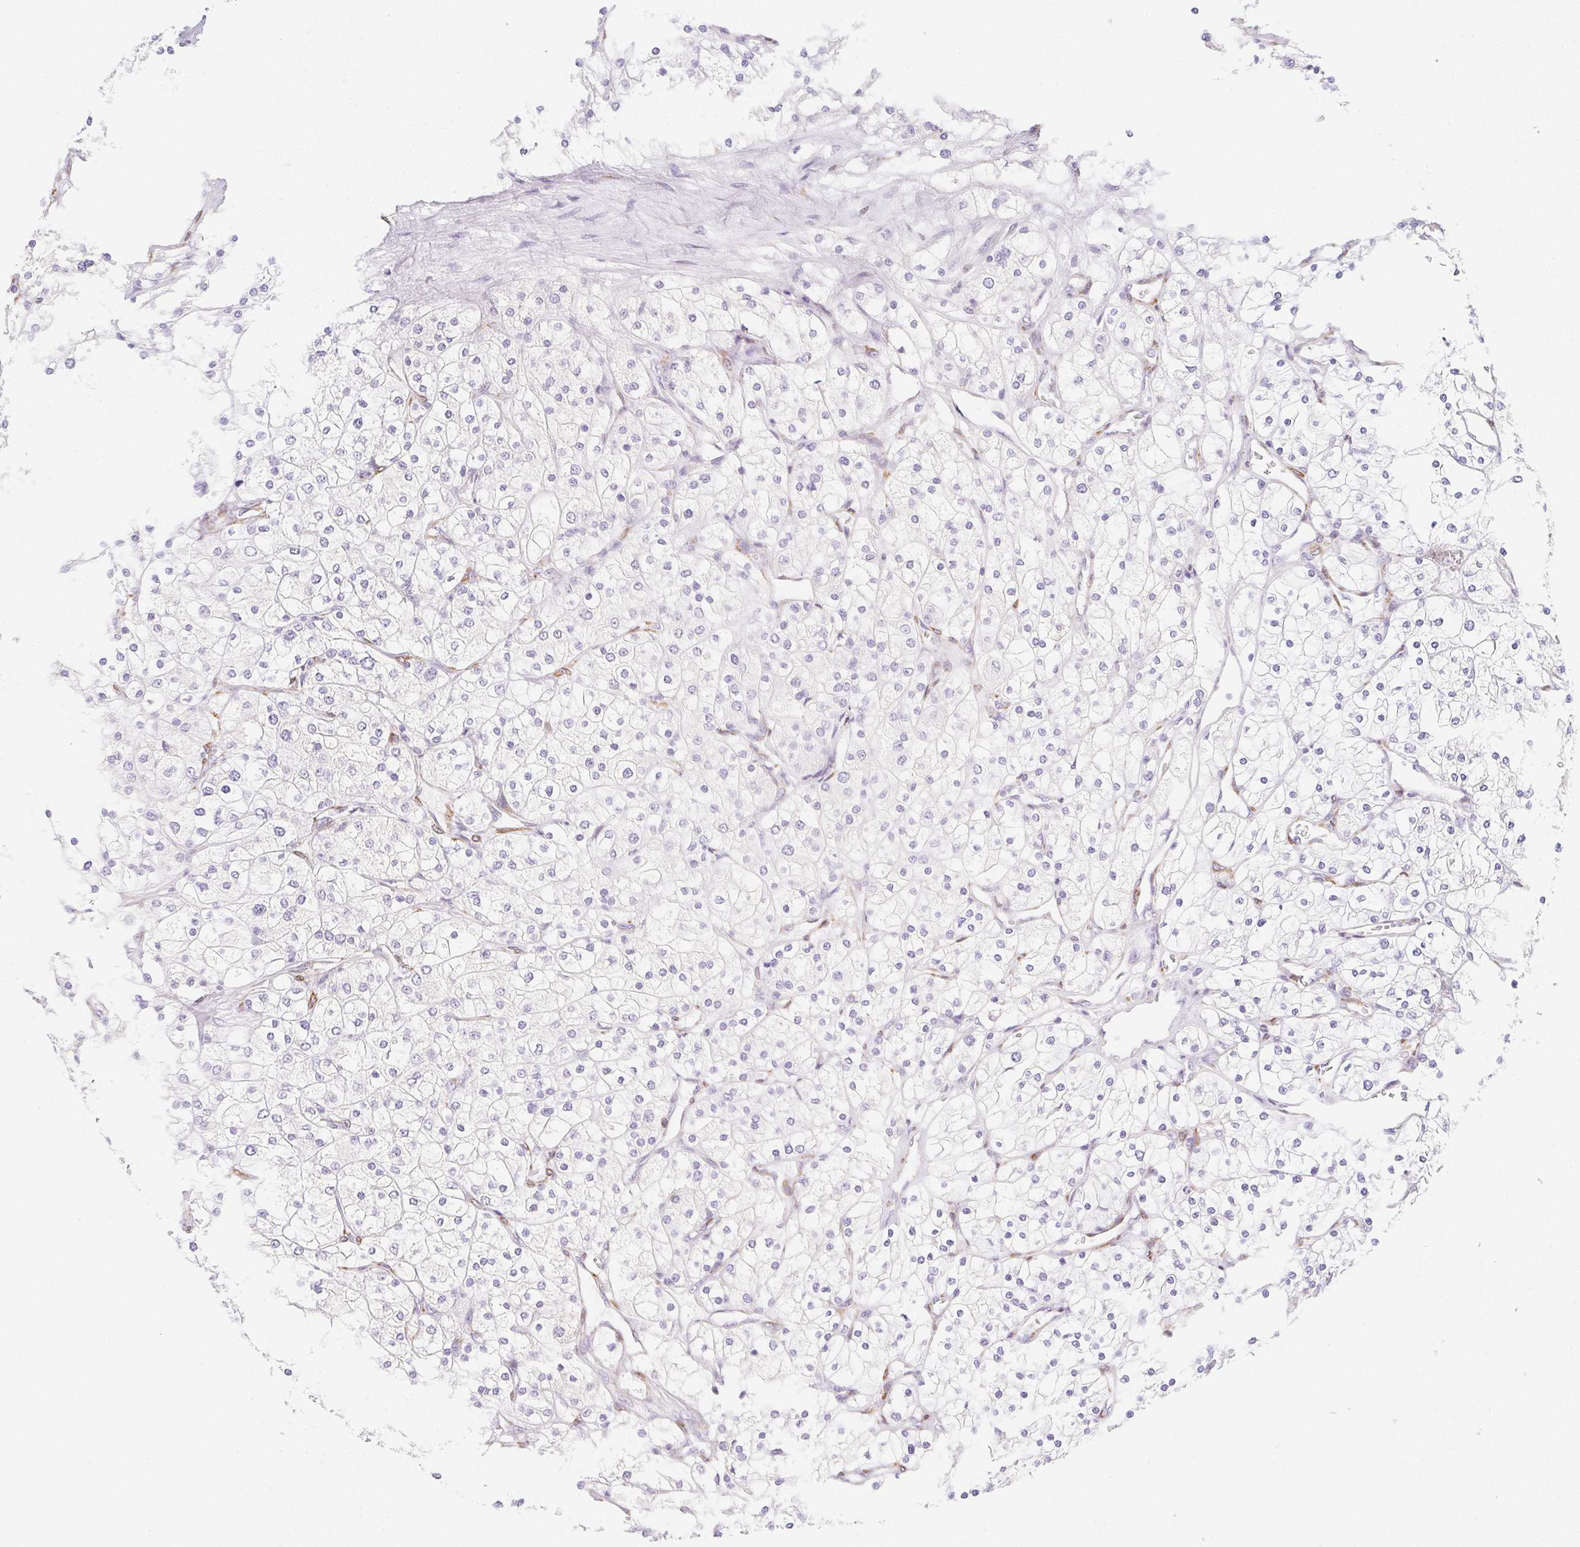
{"staining": {"intensity": "negative", "quantity": "none", "location": "none"}, "tissue": "renal cancer", "cell_type": "Tumor cells", "image_type": "cancer", "snomed": [{"axis": "morphology", "description": "Adenocarcinoma, NOS"}, {"axis": "topography", "description": "Kidney"}], "caption": "Immunohistochemical staining of human renal cancer (adenocarcinoma) displays no significant expression in tumor cells. Brightfield microscopy of immunohistochemistry stained with DAB (3,3'-diaminobenzidine) (brown) and hematoxylin (blue), captured at high magnification.", "gene": "HRC", "patient": {"sex": "male", "age": 80}}